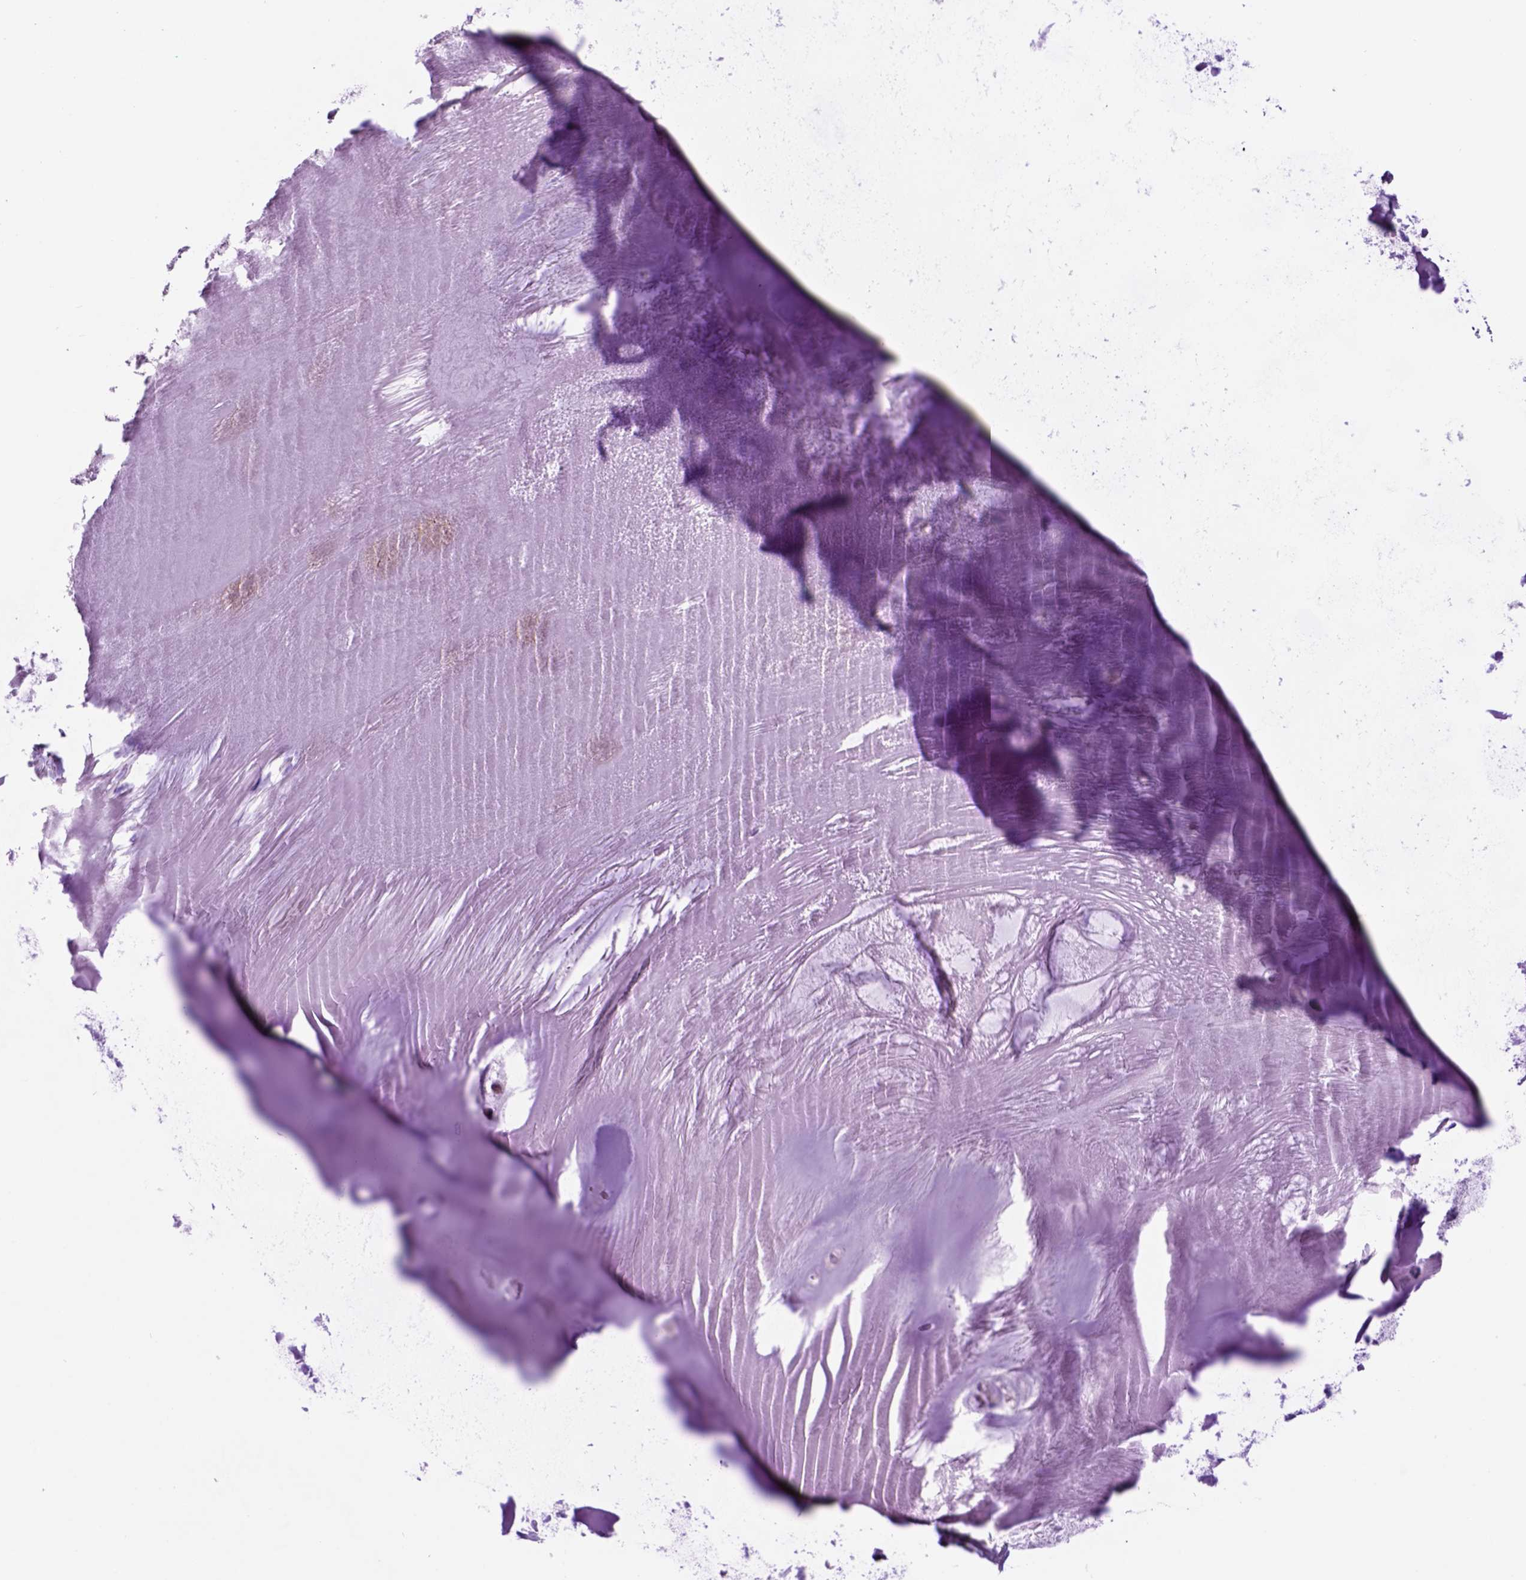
{"staining": {"intensity": "negative", "quantity": "none", "location": "none"}, "tissue": "soft tissue", "cell_type": "Chondrocytes", "image_type": "normal", "snomed": [{"axis": "morphology", "description": "Normal tissue, NOS"}, {"axis": "morphology", "description": "Squamous cell carcinoma, NOS"}, {"axis": "topography", "description": "Cartilage tissue"}, {"axis": "topography", "description": "Bronchus"}, {"axis": "topography", "description": "Lung"}], "caption": "Soft tissue stained for a protein using immunohistochemistry (IHC) shows no positivity chondrocytes.", "gene": "PIAS3", "patient": {"sex": "male", "age": 66}}